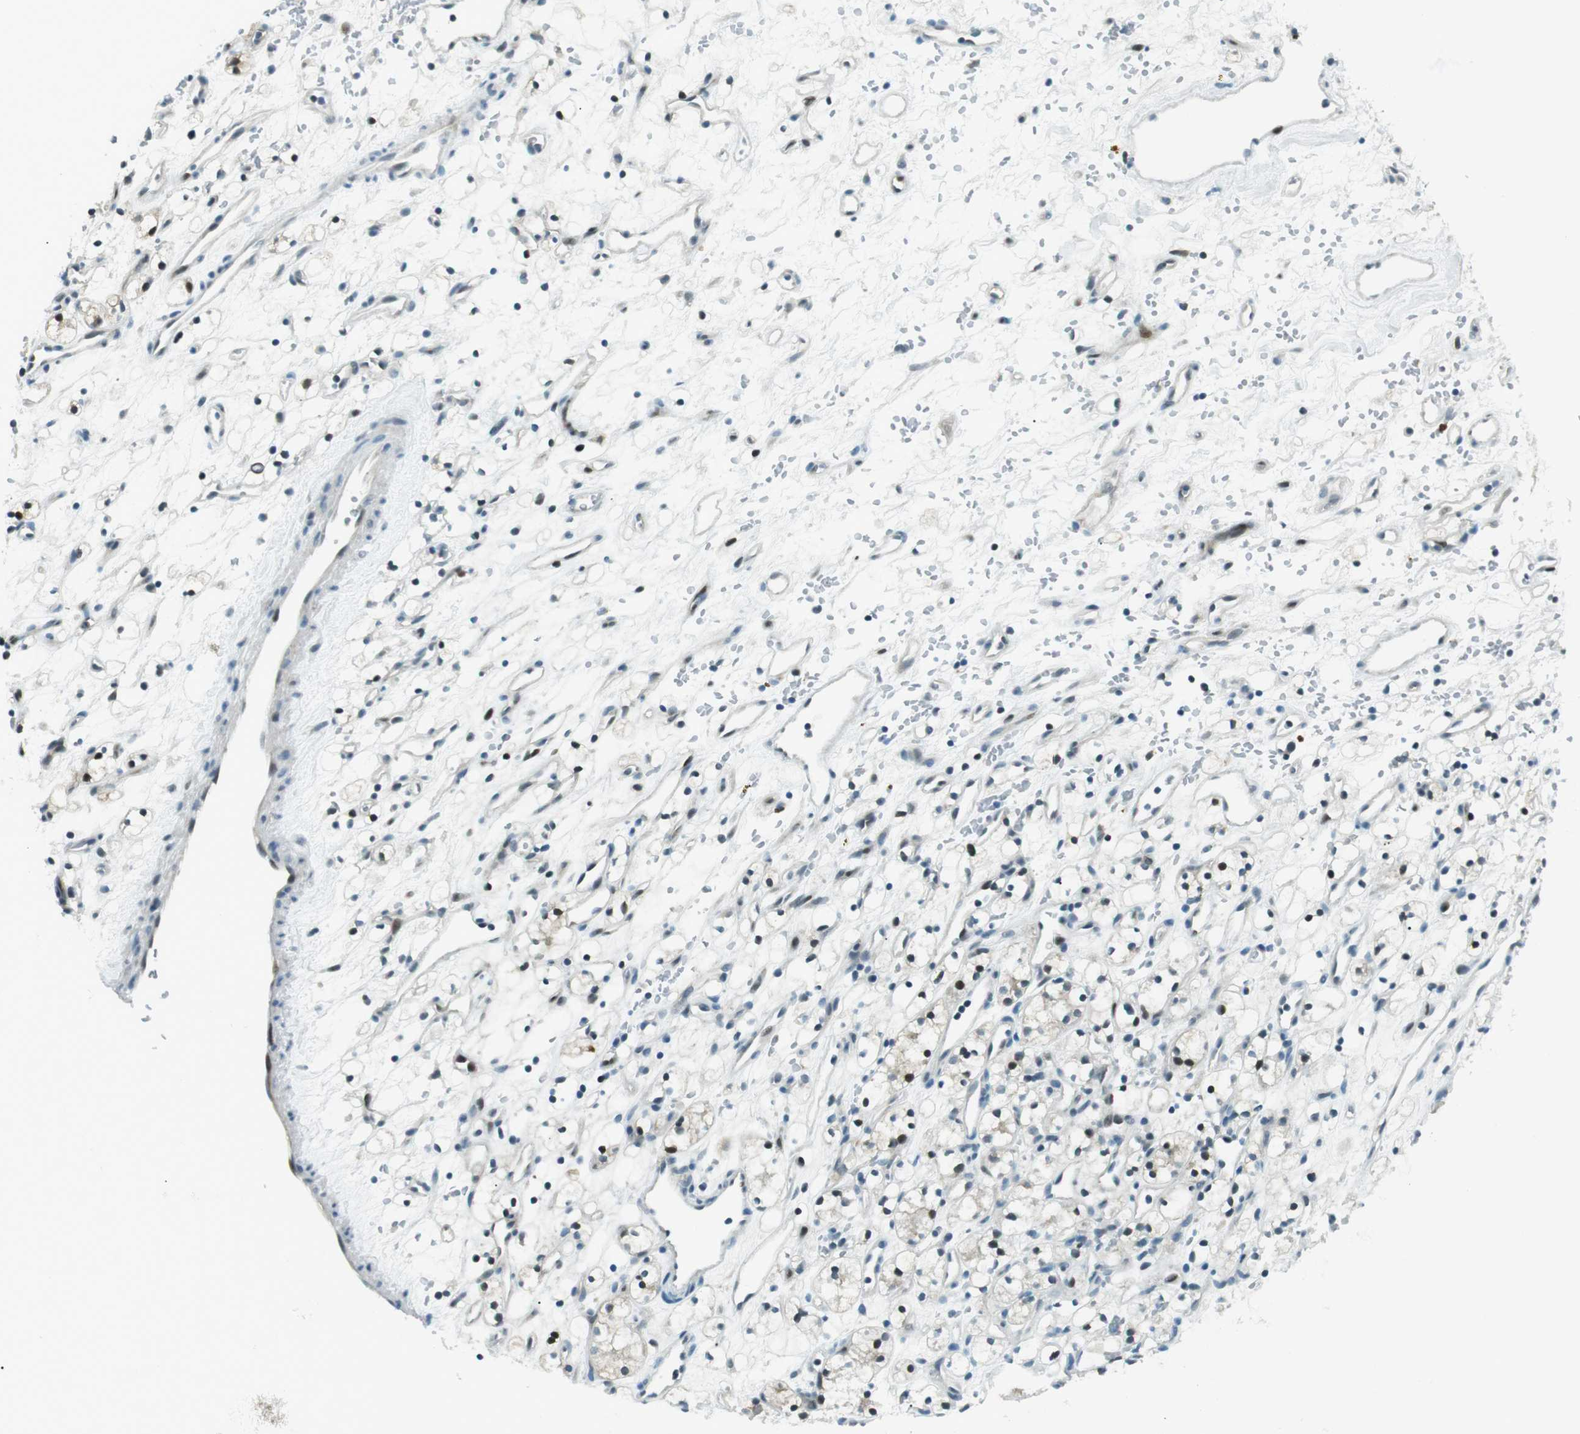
{"staining": {"intensity": "strong", "quantity": "<25%", "location": "nuclear"}, "tissue": "renal cancer", "cell_type": "Tumor cells", "image_type": "cancer", "snomed": [{"axis": "morphology", "description": "Adenocarcinoma, NOS"}, {"axis": "topography", "description": "Kidney"}], "caption": "Protein staining demonstrates strong nuclear positivity in approximately <25% of tumor cells in renal cancer (adenocarcinoma).", "gene": "PJA1", "patient": {"sex": "female", "age": 60}}